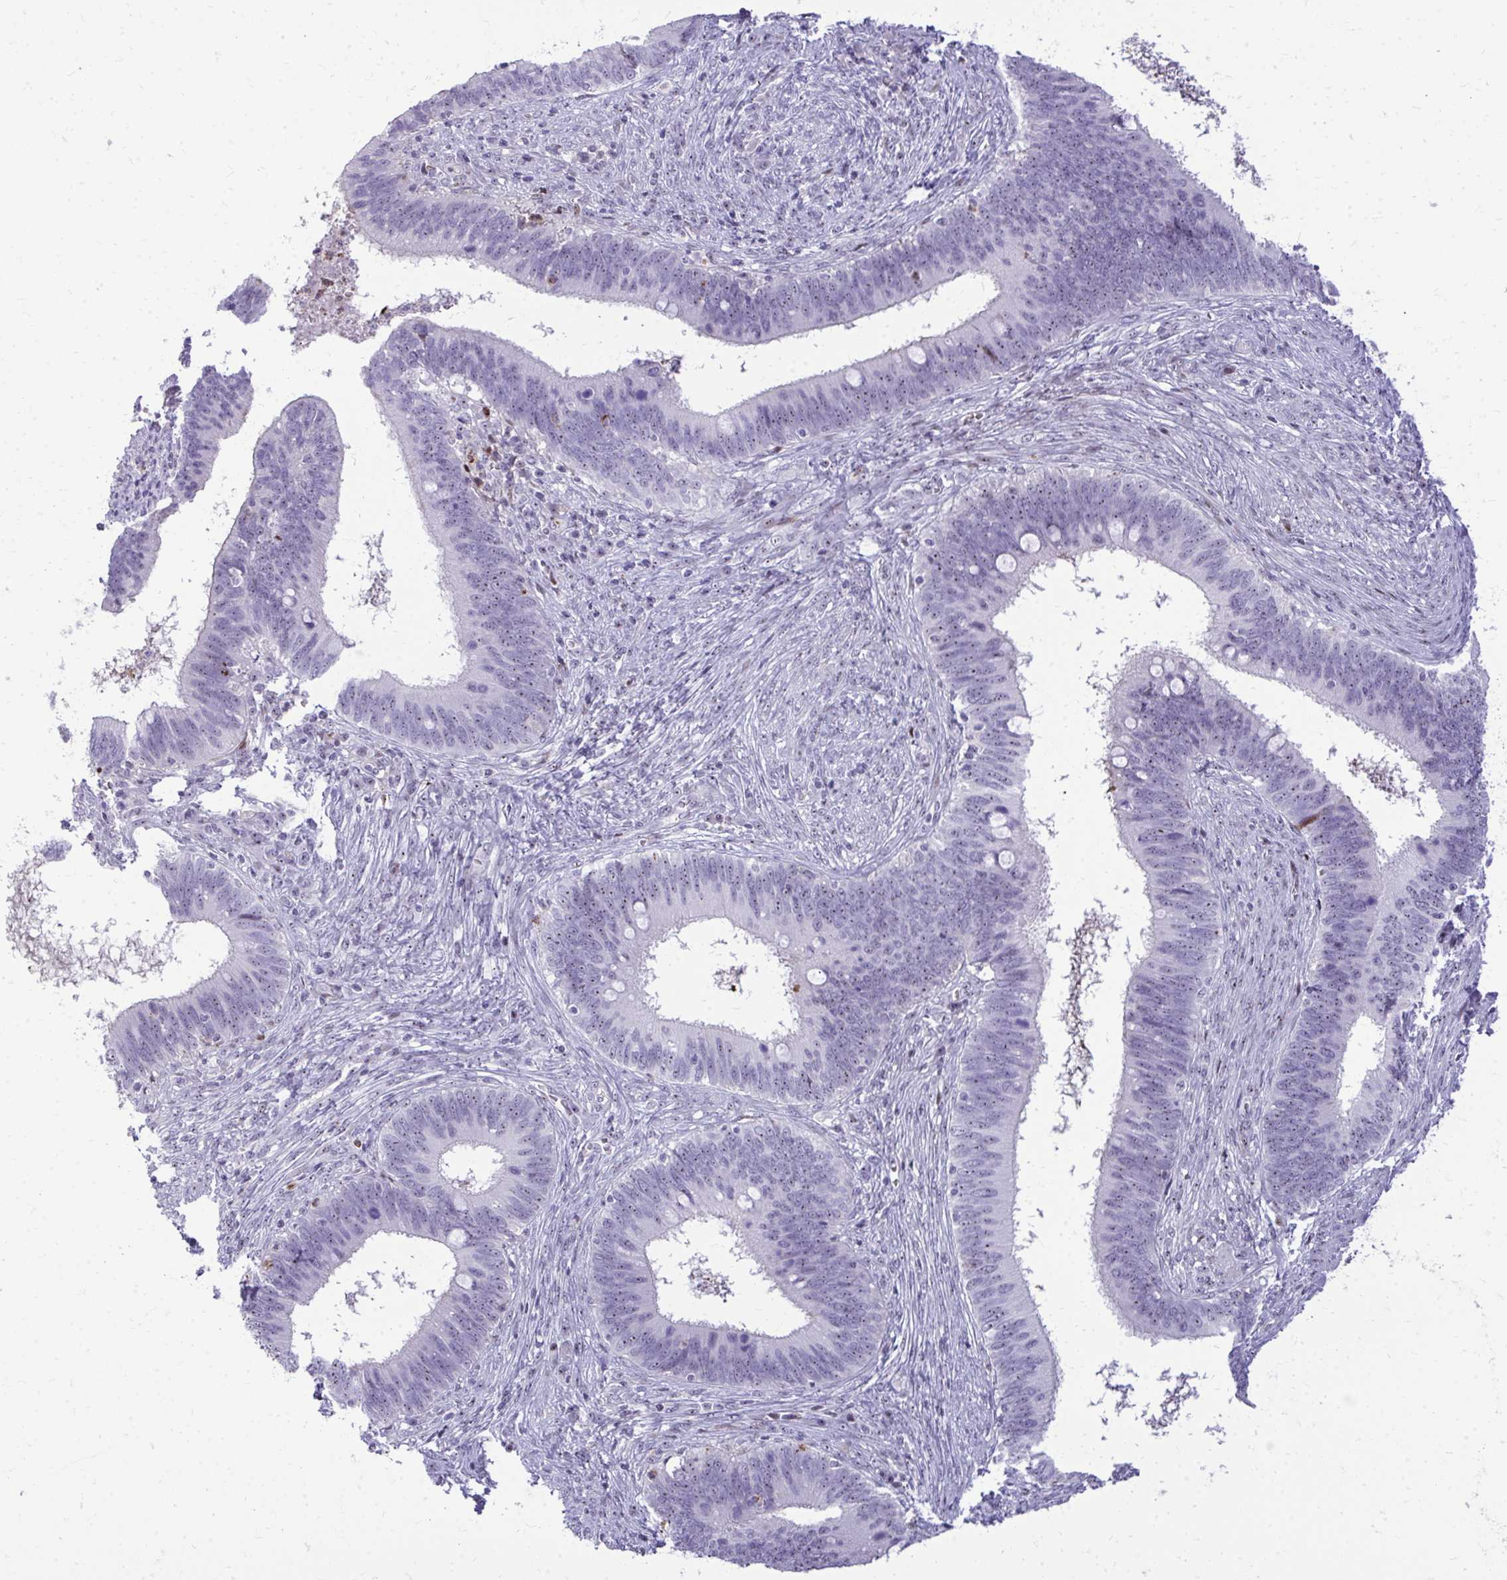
{"staining": {"intensity": "moderate", "quantity": ">75%", "location": "nuclear"}, "tissue": "cervical cancer", "cell_type": "Tumor cells", "image_type": "cancer", "snomed": [{"axis": "morphology", "description": "Adenocarcinoma, NOS"}, {"axis": "topography", "description": "Cervix"}], "caption": "Tumor cells reveal medium levels of moderate nuclear staining in about >75% of cells in human cervical cancer (adenocarcinoma).", "gene": "DLX4", "patient": {"sex": "female", "age": 42}}